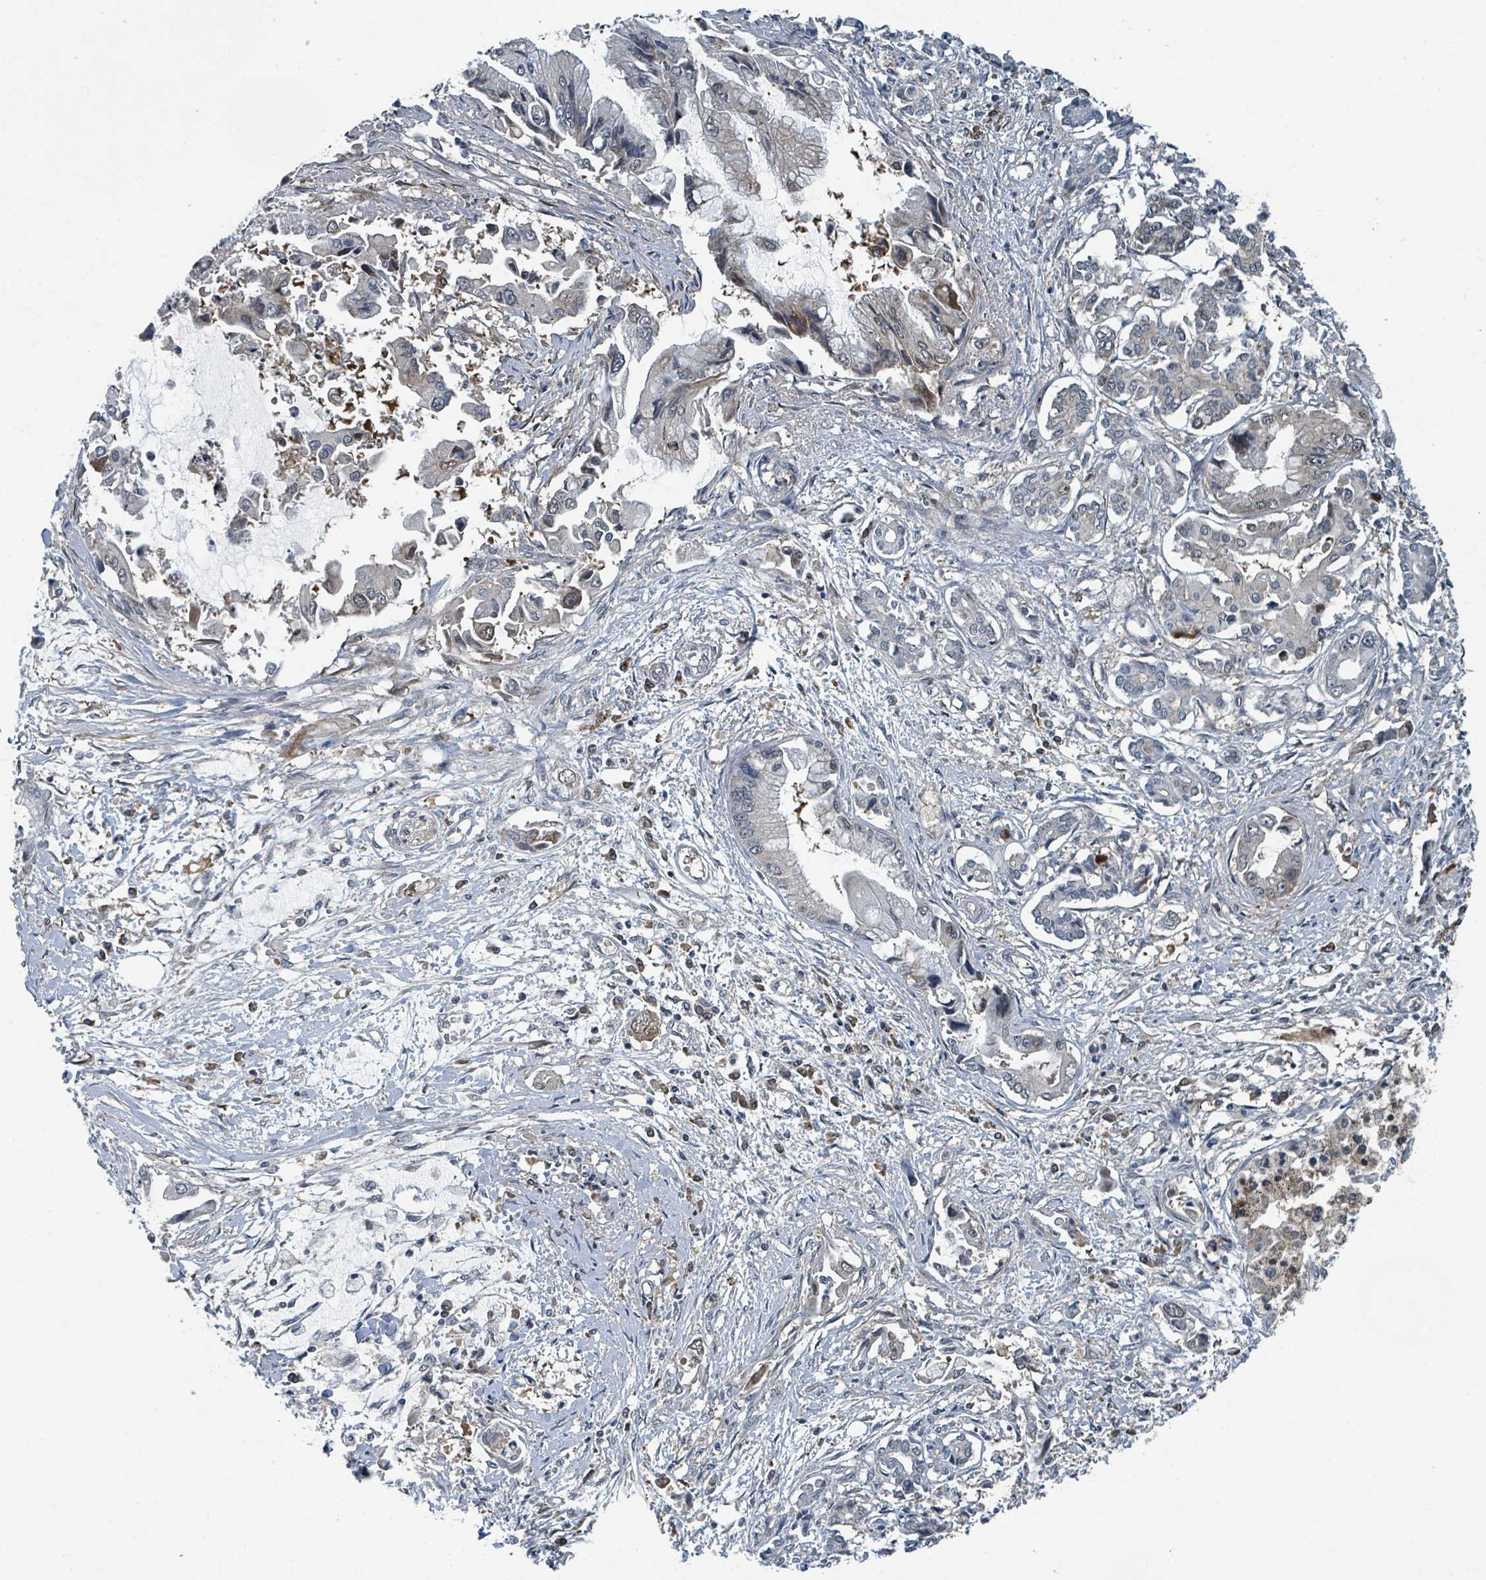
{"staining": {"intensity": "moderate", "quantity": "<25%", "location": "cytoplasmic/membranous"}, "tissue": "pancreatic cancer", "cell_type": "Tumor cells", "image_type": "cancer", "snomed": [{"axis": "morphology", "description": "Adenocarcinoma, NOS"}, {"axis": "topography", "description": "Pancreas"}], "caption": "Brown immunohistochemical staining in pancreatic cancer displays moderate cytoplasmic/membranous expression in approximately <25% of tumor cells.", "gene": "GOLGA7", "patient": {"sex": "male", "age": 84}}